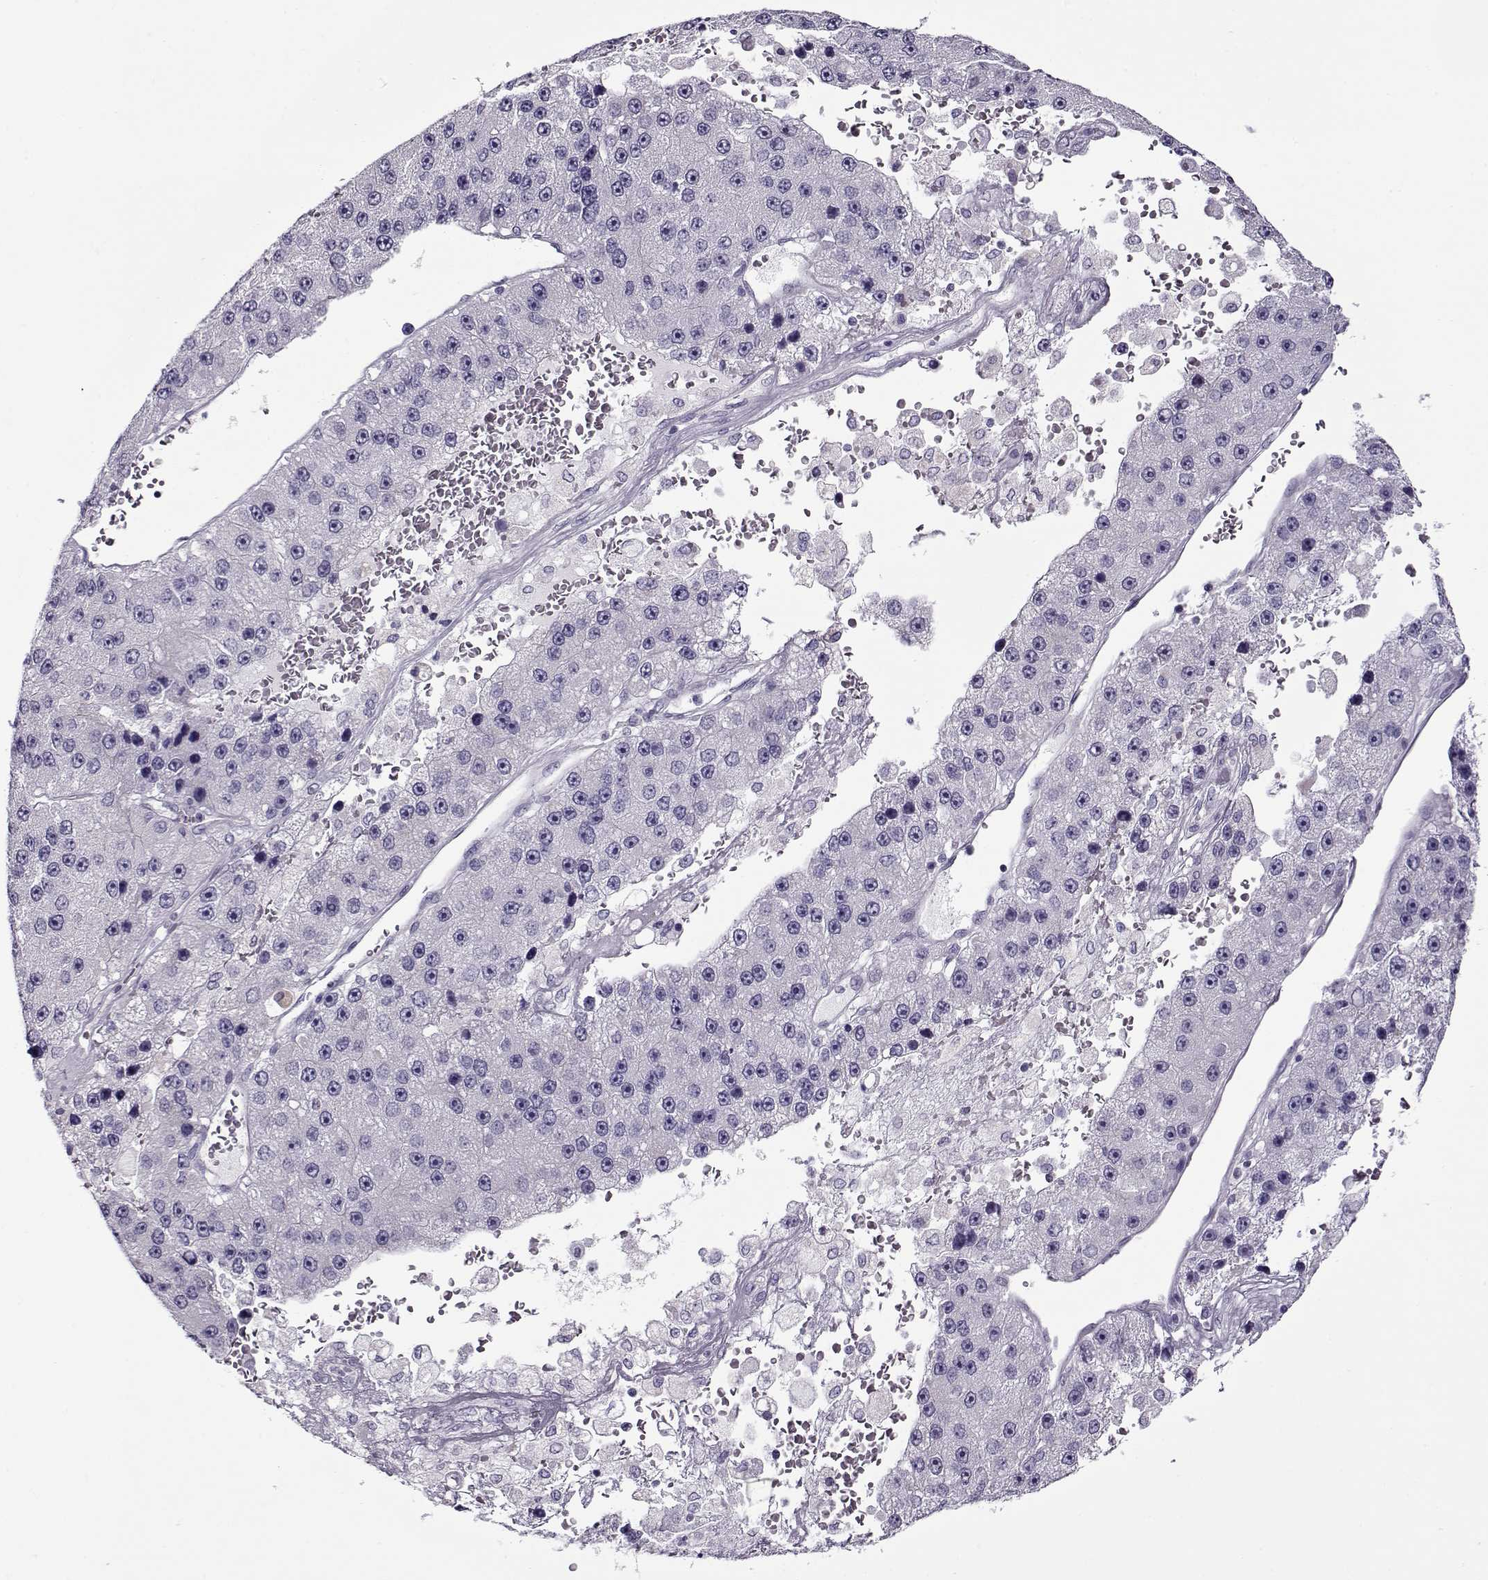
{"staining": {"intensity": "negative", "quantity": "none", "location": "none"}, "tissue": "liver cancer", "cell_type": "Tumor cells", "image_type": "cancer", "snomed": [{"axis": "morphology", "description": "Carcinoma, Hepatocellular, NOS"}, {"axis": "topography", "description": "Liver"}], "caption": "This is a photomicrograph of immunohistochemistry staining of liver cancer, which shows no expression in tumor cells.", "gene": "GAGE2A", "patient": {"sex": "female", "age": 73}}